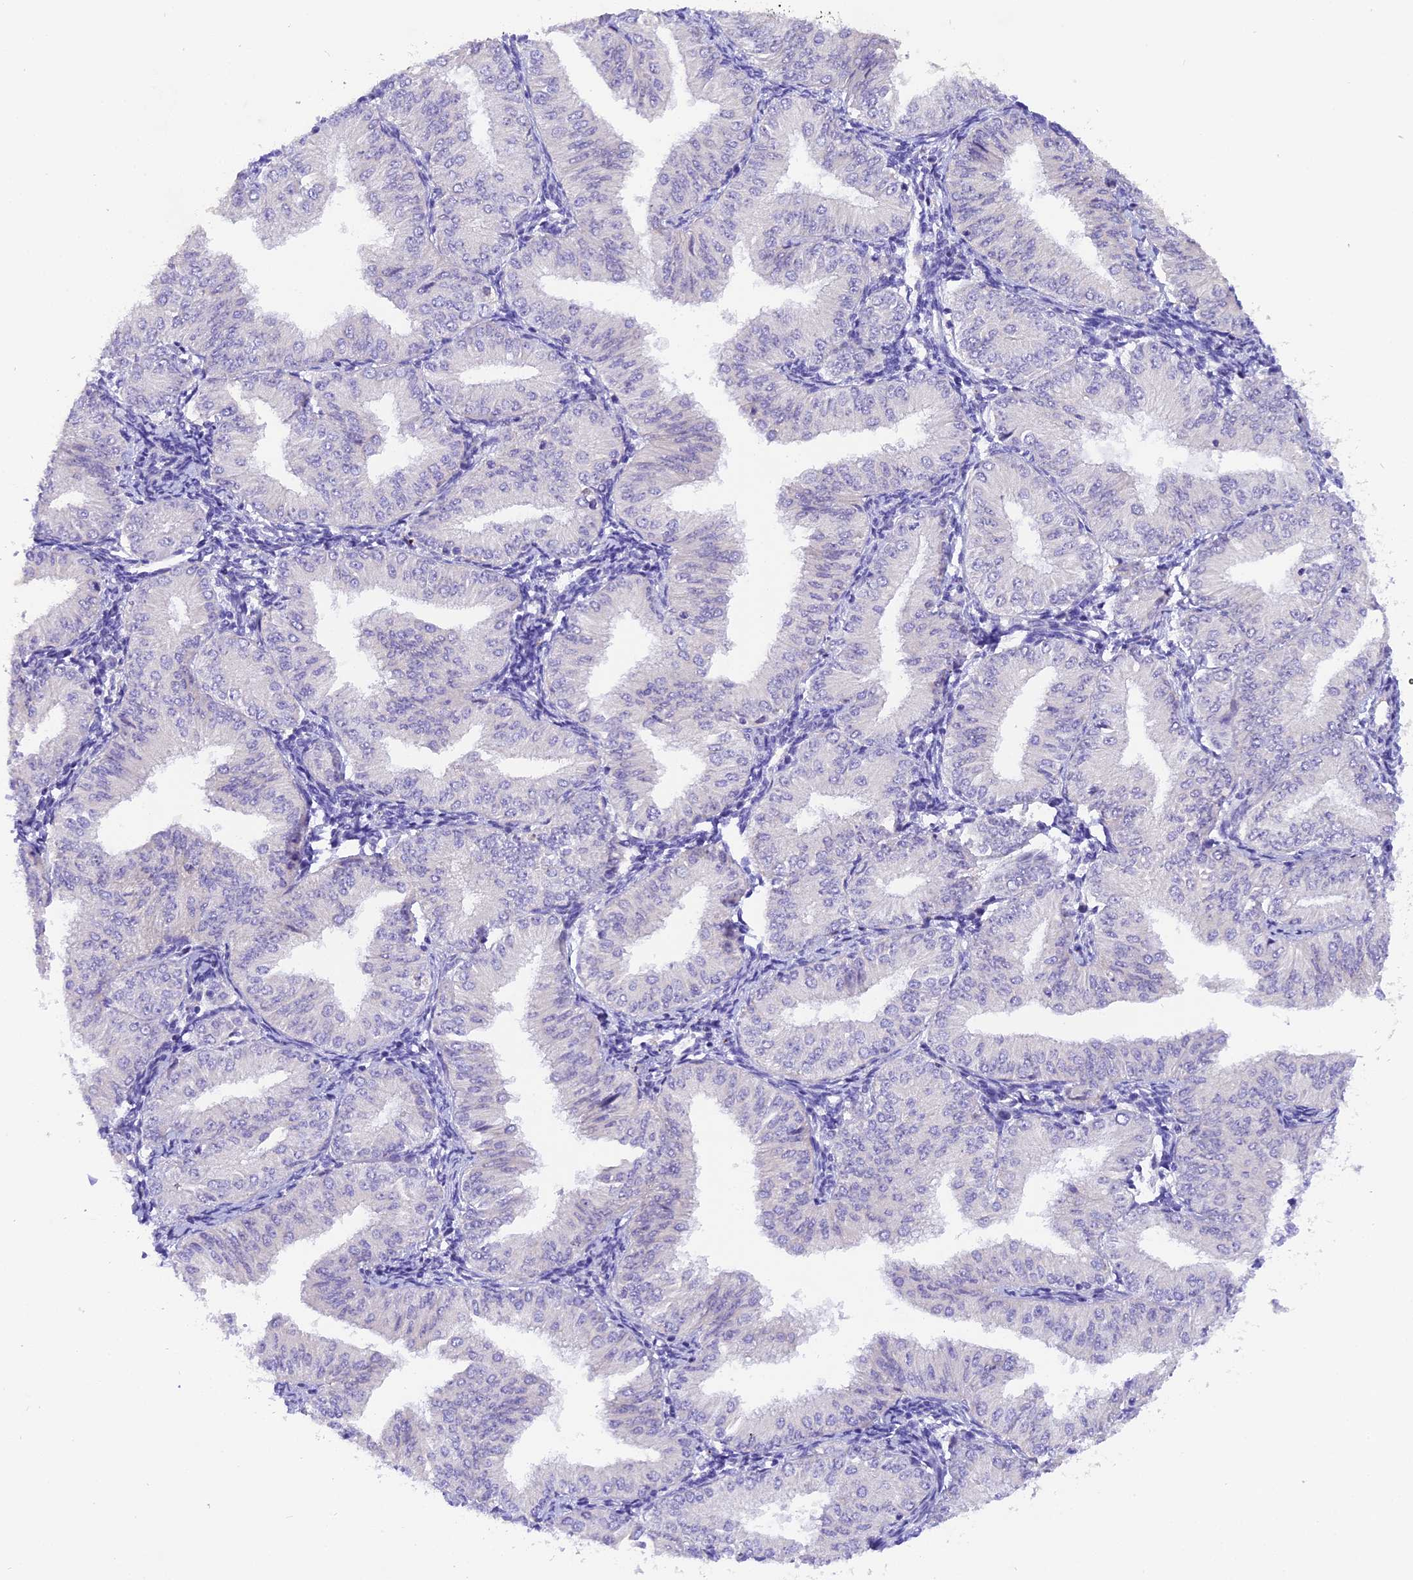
{"staining": {"intensity": "negative", "quantity": "none", "location": "none"}, "tissue": "endometrial cancer", "cell_type": "Tumor cells", "image_type": "cancer", "snomed": [{"axis": "morphology", "description": "Normal tissue, NOS"}, {"axis": "morphology", "description": "Adenocarcinoma, NOS"}, {"axis": "topography", "description": "Endometrium"}], "caption": "High magnification brightfield microscopy of endometrial cancer (adenocarcinoma) stained with DAB (brown) and counterstained with hematoxylin (blue): tumor cells show no significant expression. The staining was performed using DAB to visualize the protein expression in brown, while the nuclei were stained in blue with hematoxylin (Magnification: 20x).", "gene": "COL6A5", "patient": {"sex": "female", "age": 53}}